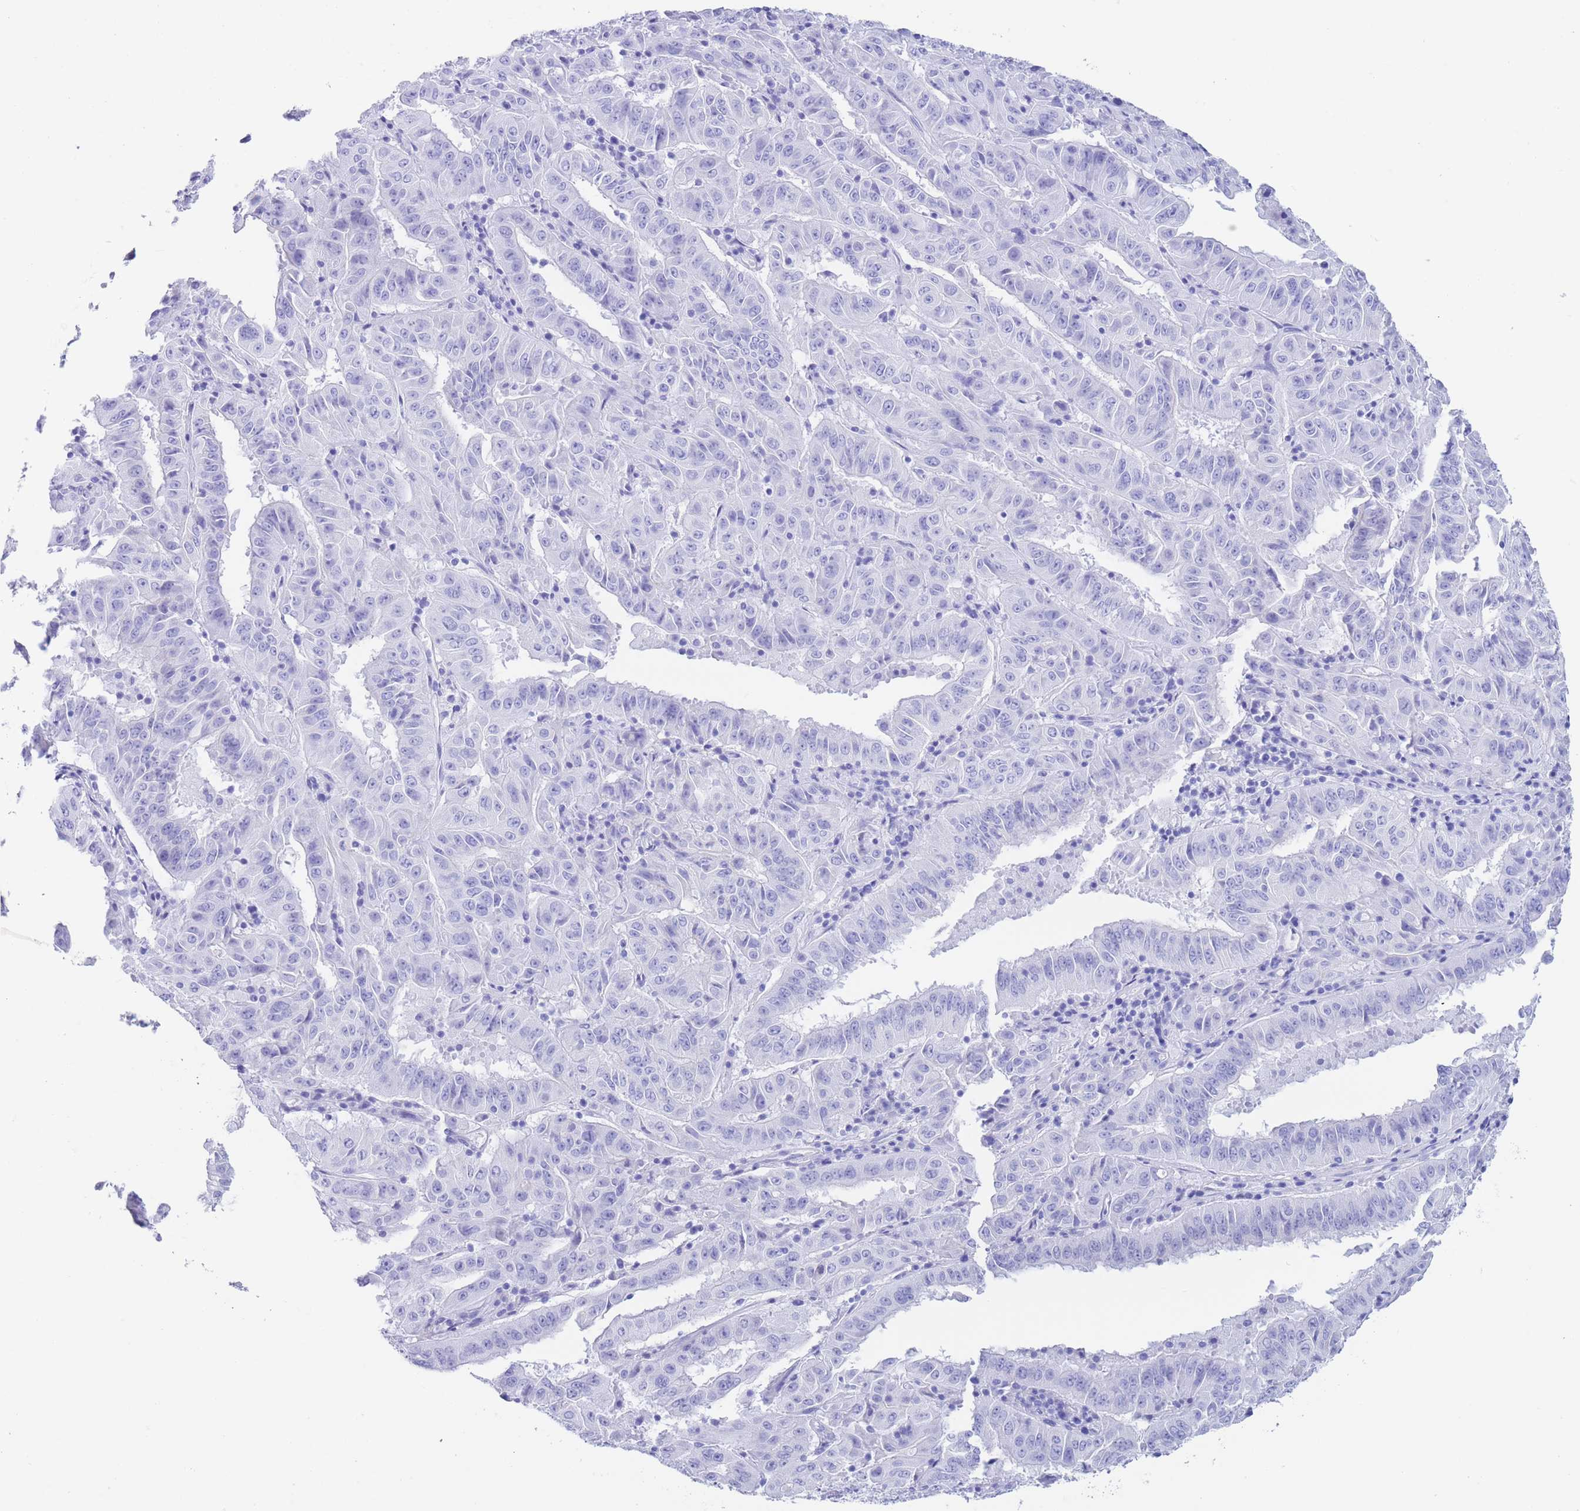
{"staining": {"intensity": "negative", "quantity": "none", "location": "none"}, "tissue": "pancreatic cancer", "cell_type": "Tumor cells", "image_type": "cancer", "snomed": [{"axis": "morphology", "description": "Adenocarcinoma, NOS"}, {"axis": "topography", "description": "Pancreas"}], "caption": "Human adenocarcinoma (pancreatic) stained for a protein using immunohistochemistry displays no expression in tumor cells.", "gene": "SLCO1B3", "patient": {"sex": "male", "age": 63}}